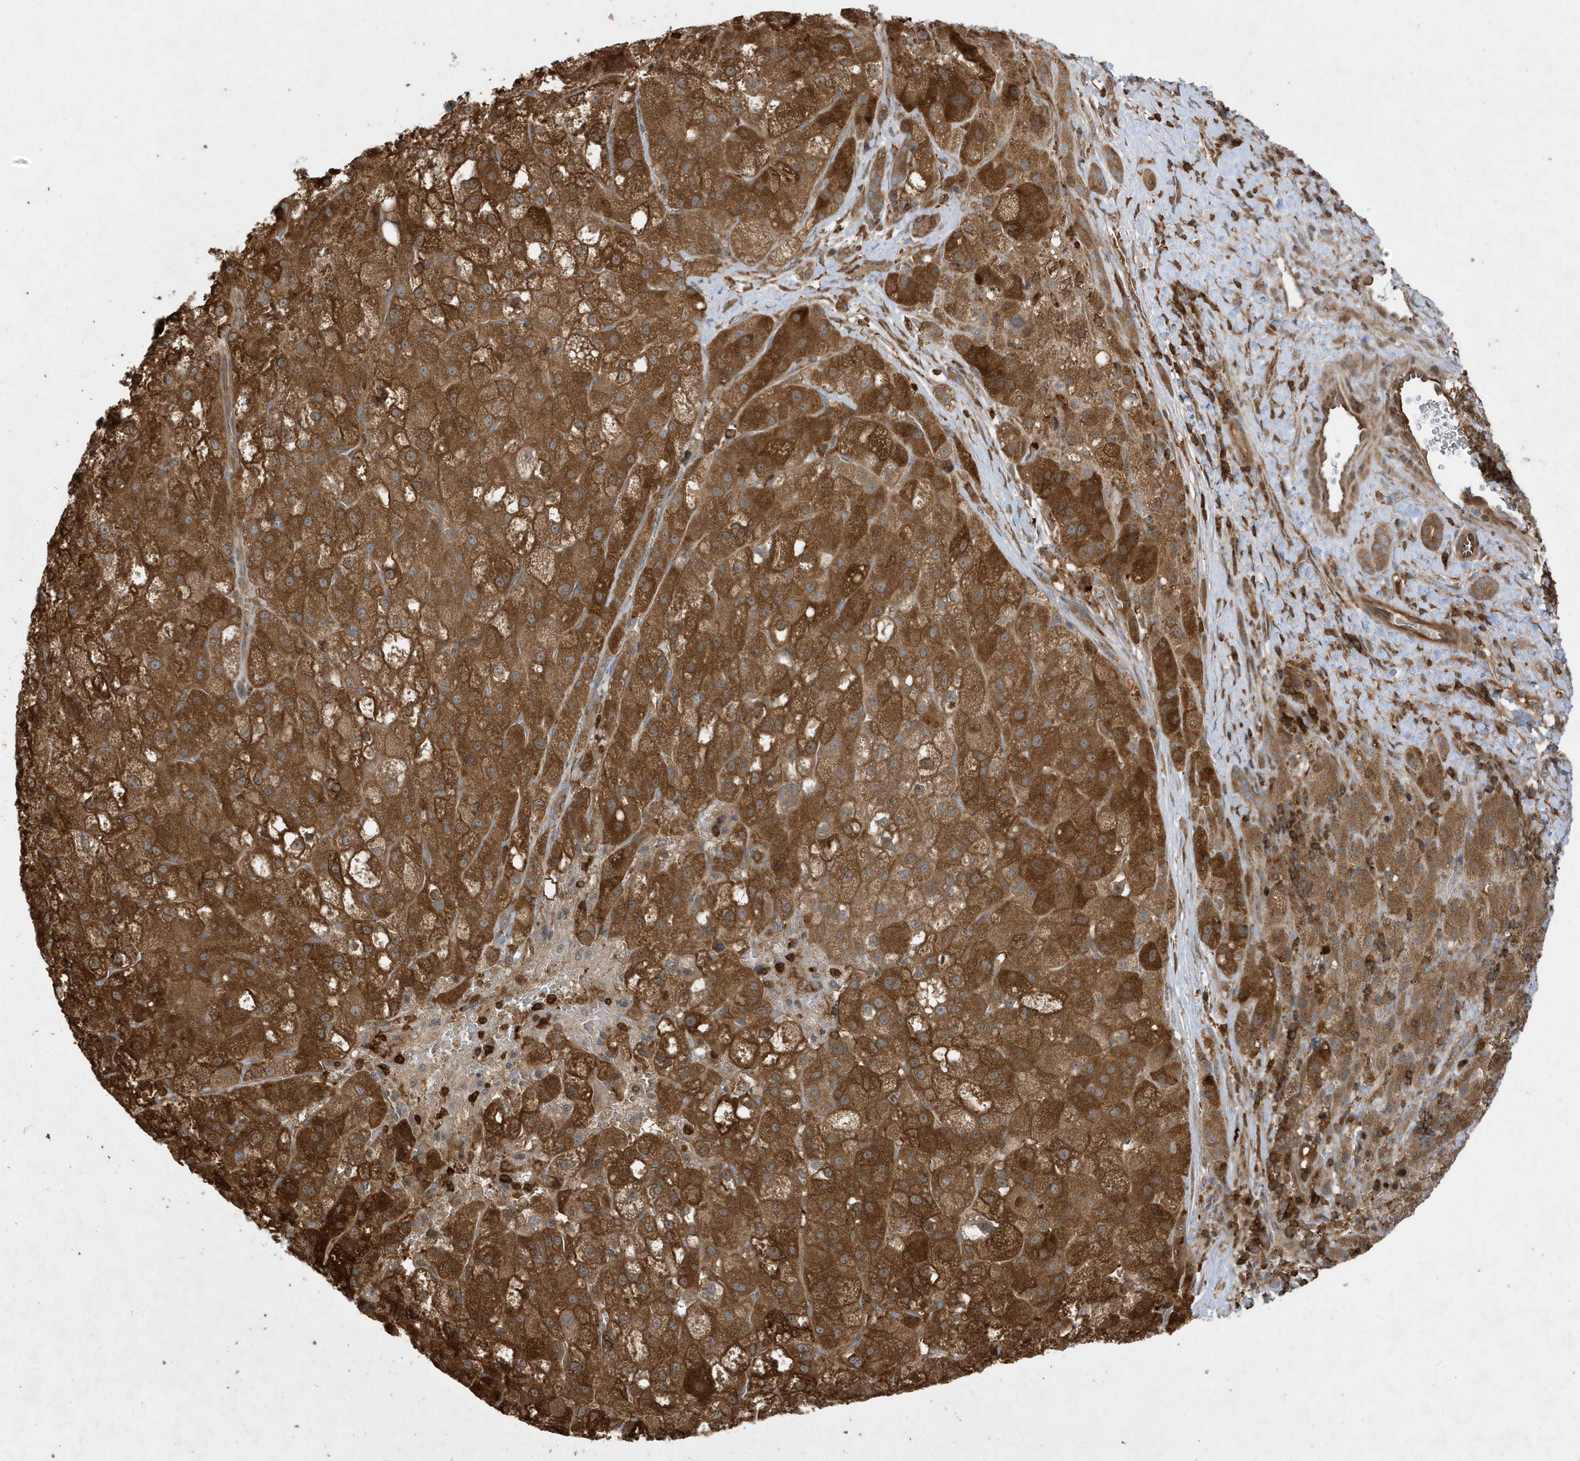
{"staining": {"intensity": "strong", "quantity": ">75%", "location": "cytoplasmic/membranous"}, "tissue": "liver cancer", "cell_type": "Tumor cells", "image_type": "cancer", "snomed": [{"axis": "morphology", "description": "Carcinoma, Hepatocellular, NOS"}, {"axis": "topography", "description": "Liver"}], "caption": "Immunohistochemistry (IHC) photomicrograph of neoplastic tissue: human liver hepatocellular carcinoma stained using immunohistochemistry (IHC) shows high levels of strong protein expression localized specifically in the cytoplasmic/membranous of tumor cells, appearing as a cytoplasmic/membranous brown color.", "gene": "LAPTM4A", "patient": {"sex": "male", "age": 57}}